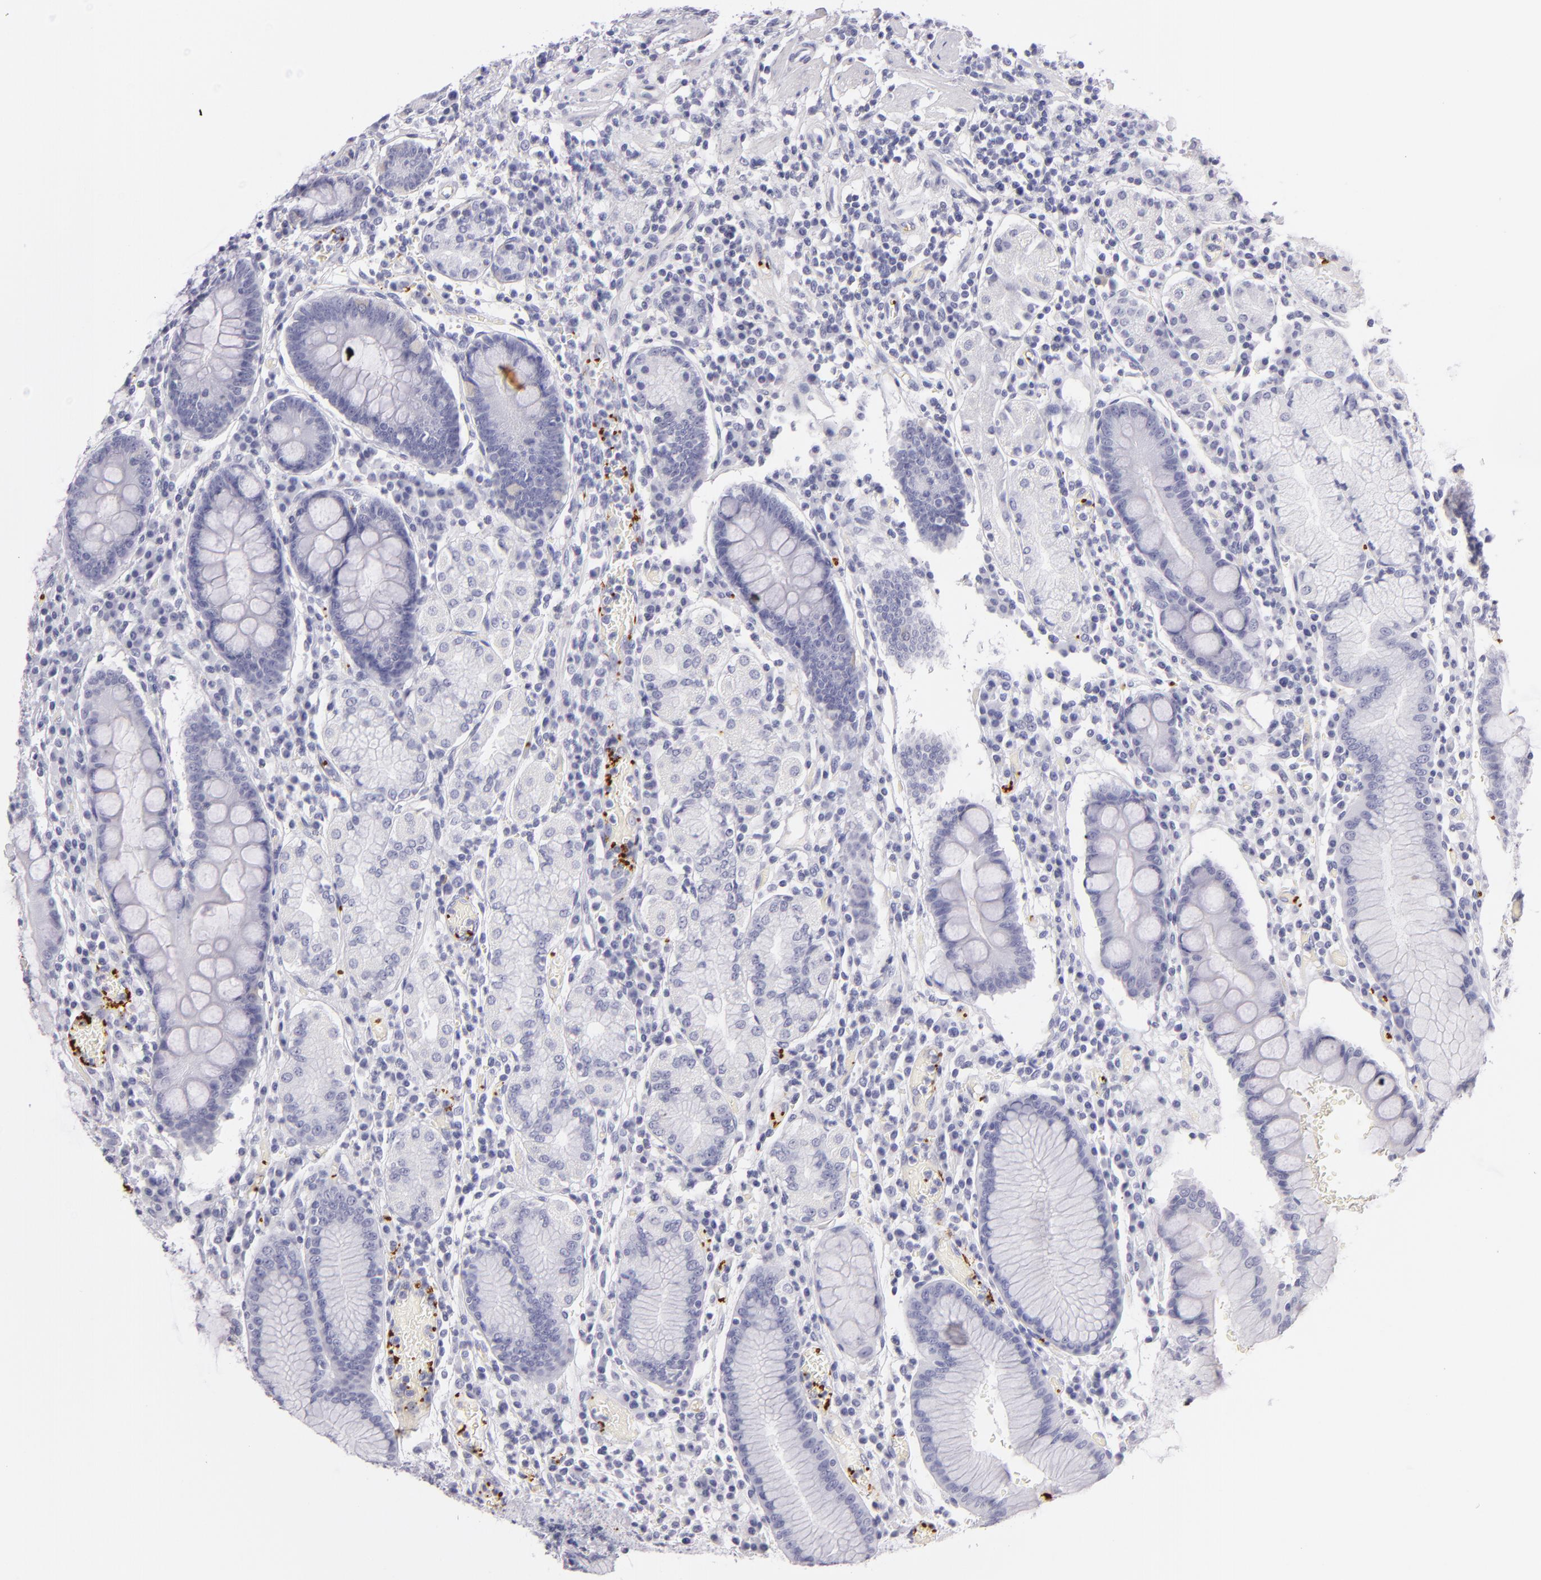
{"staining": {"intensity": "negative", "quantity": "none", "location": "none"}, "tissue": "stomach", "cell_type": "Glandular cells", "image_type": "normal", "snomed": [{"axis": "morphology", "description": "Normal tissue, NOS"}, {"axis": "topography", "description": "Stomach, lower"}], "caption": "A photomicrograph of stomach stained for a protein shows no brown staining in glandular cells. (Immunohistochemistry (ihc), brightfield microscopy, high magnification).", "gene": "GP1BA", "patient": {"sex": "female", "age": 73}}